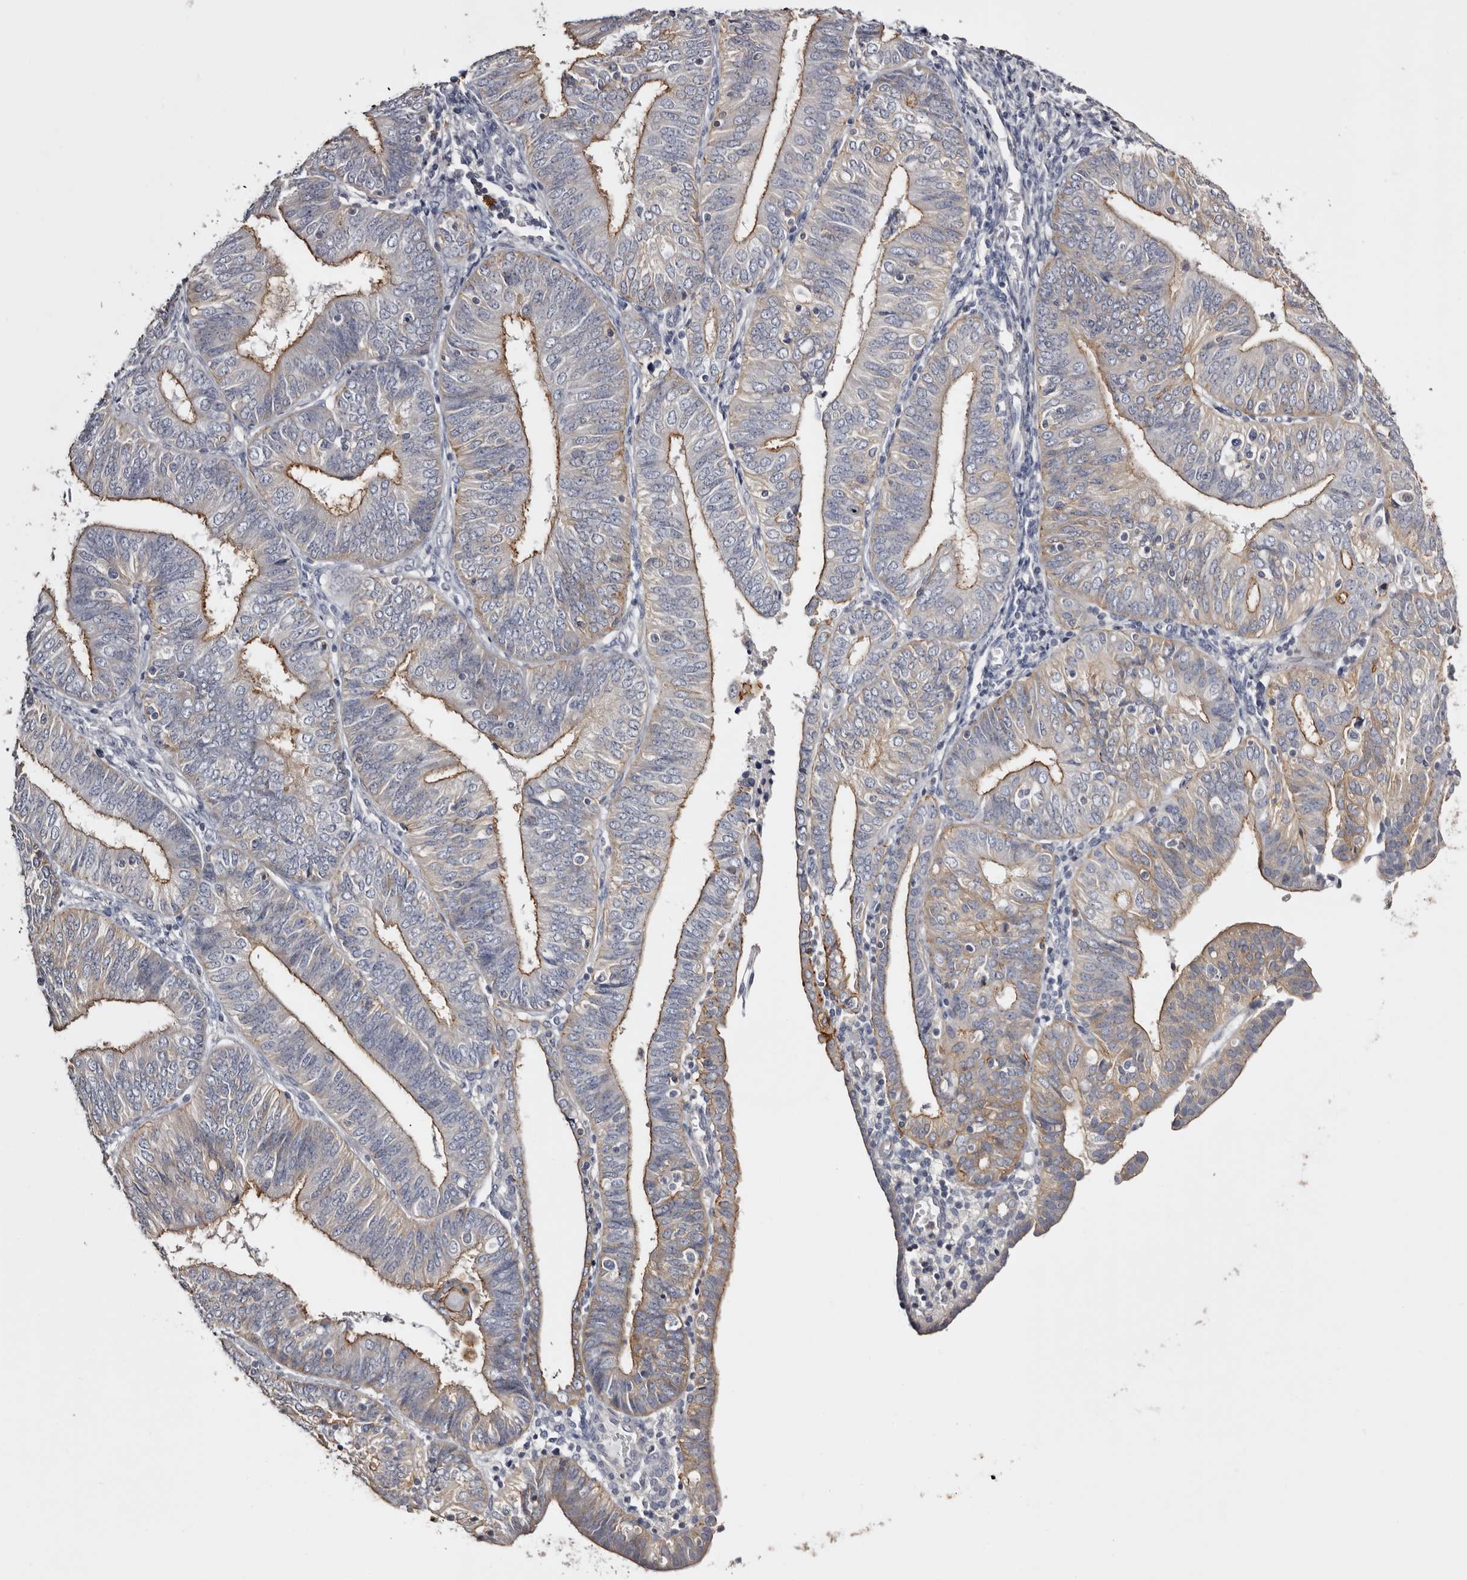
{"staining": {"intensity": "moderate", "quantity": "25%-75%", "location": "cytoplasmic/membranous"}, "tissue": "endometrial cancer", "cell_type": "Tumor cells", "image_type": "cancer", "snomed": [{"axis": "morphology", "description": "Adenocarcinoma, NOS"}, {"axis": "topography", "description": "Endometrium"}], "caption": "Immunohistochemistry (IHC) photomicrograph of neoplastic tissue: human adenocarcinoma (endometrial) stained using immunohistochemistry shows medium levels of moderate protein expression localized specifically in the cytoplasmic/membranous of tumor cells, appearing as a cytoplasmic/membranous brown color.", "gene": "LAD1", "patient": {"sex": "female", "age": 58}}